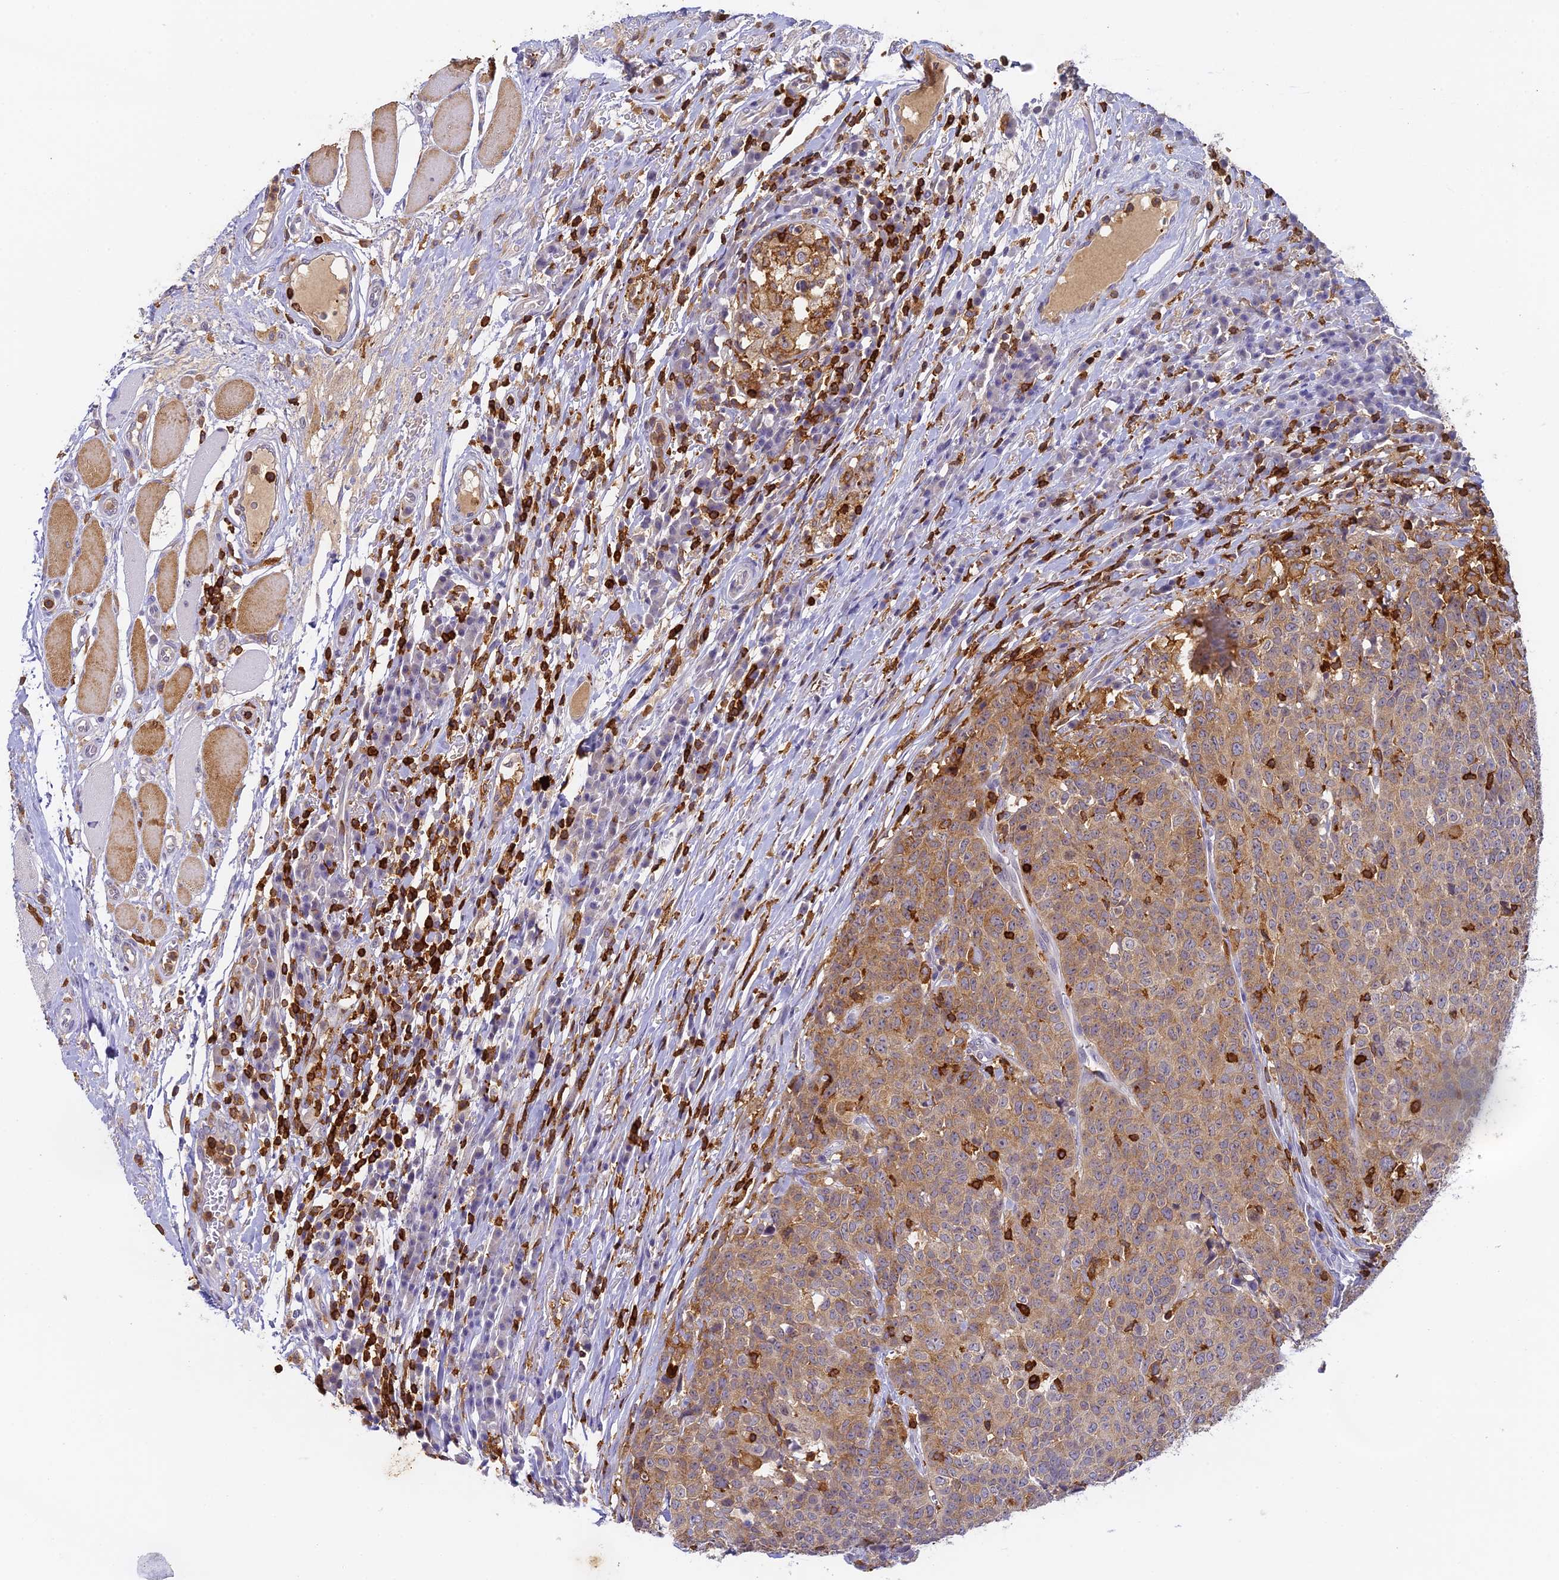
{"staining": {"intensity": "moderate", "quantity": ">75%", "location": "cytoplasmic/membranous"}, "tissue": "head and neck cancer", "cell_type": "Tumor cells", "image_type": "cancer", "snomed": [{"axis": "morphology", "description": "Squamous cell carcinoma, NOS"}, {"axis": "topography", "description": "Head-Neck"}], "caption": "DAB (3,3'-diaminobenzidine) immunohistochemical staining of human head and neck squamous cell carcinoma displays moderate cytoplasmic/membranous protein staining in about >75% of tumor cells. (brown staining indicates protein expression, while blue staining denotes nuclei).", "gene": "FYB1", "patient": {"sex": "male", "age": 66}}